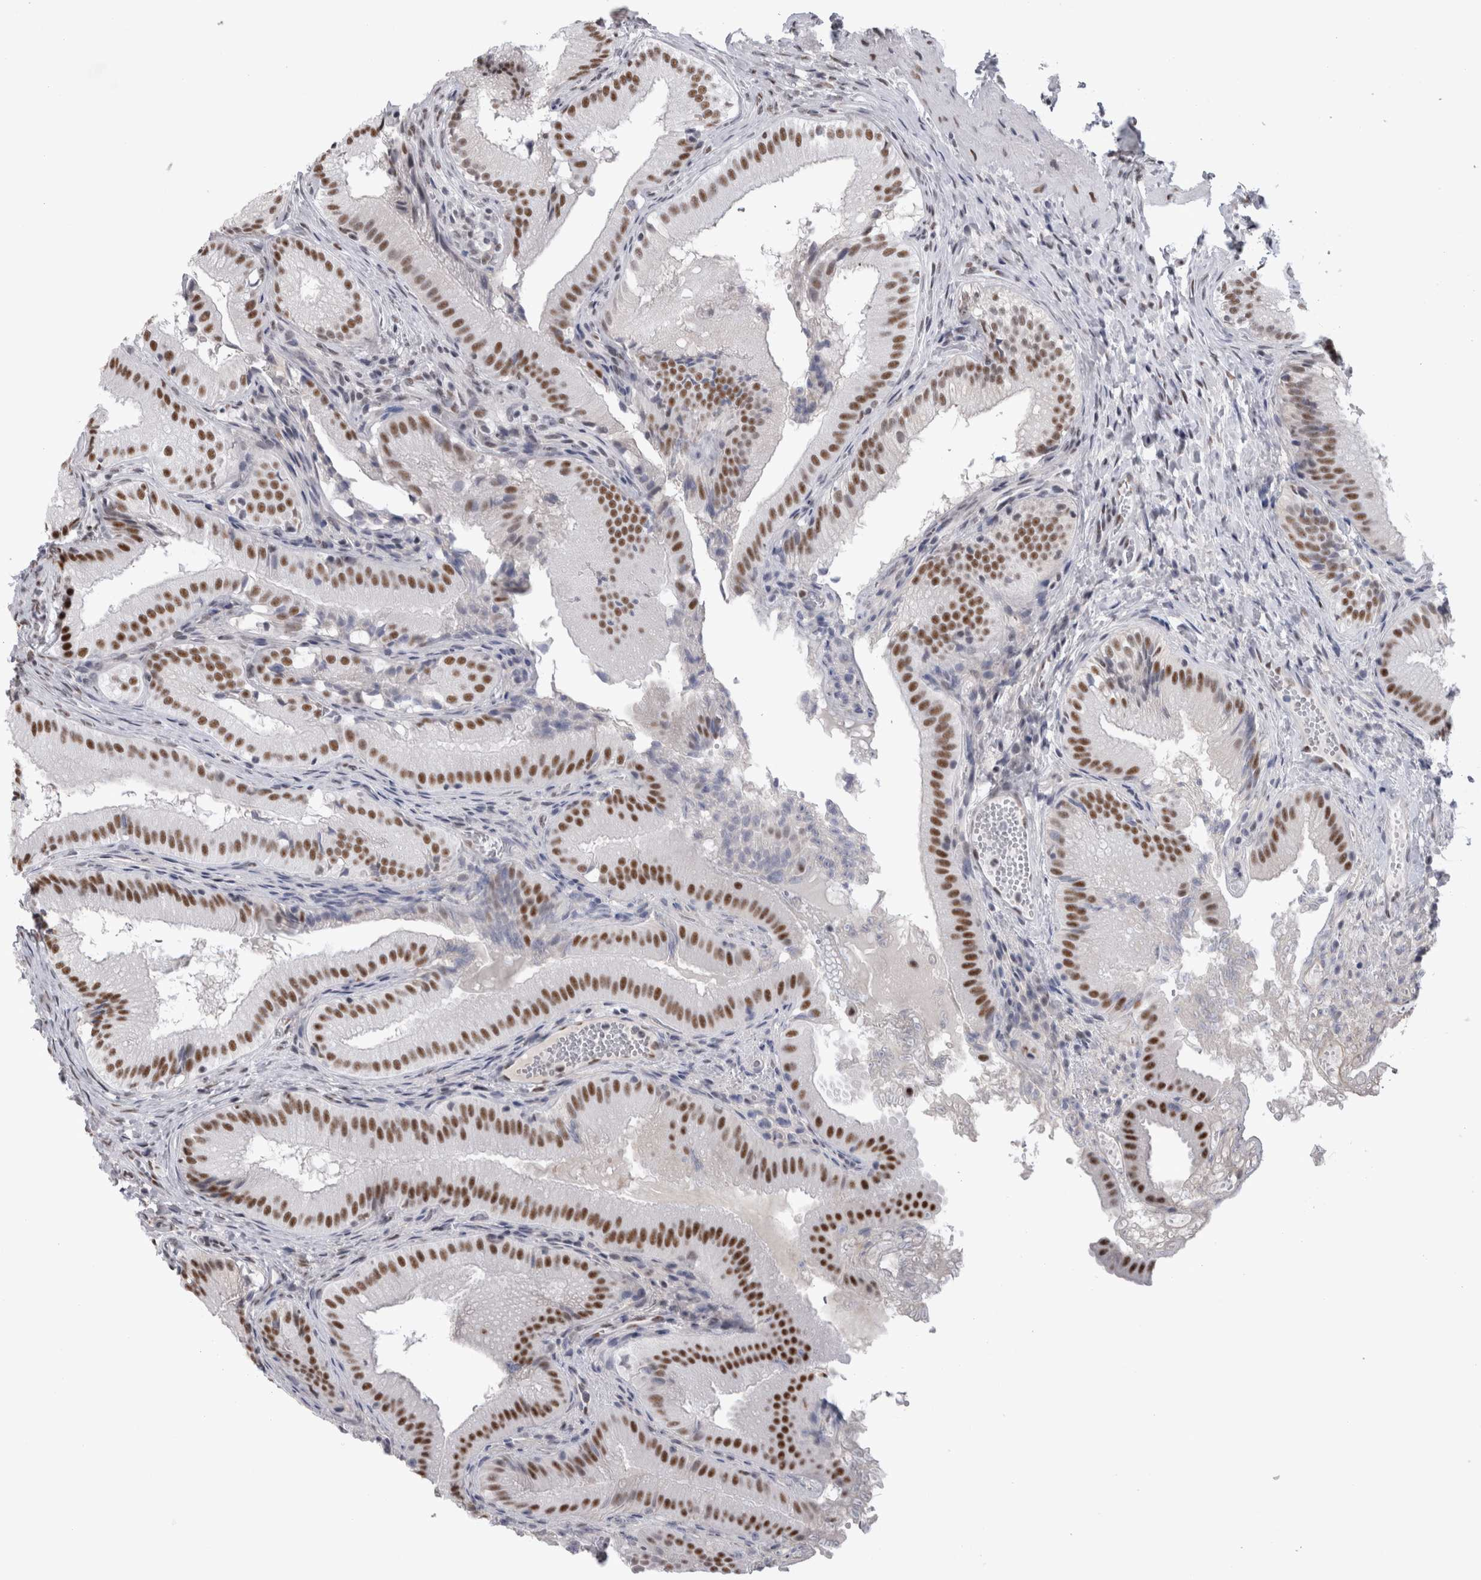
{"staining": {"intensity": "strong", "quantity": ">75%", "location": "nuclear"}, "tissue": "gallbladder", "cell_type": "Glandular cells", "image_type": "normal", "snomed": [{"axis": "morphology", "description": "Normal tissue, NOS"}, {"axis": "topography", "description": "Gallbladder"}], "caption": "An immunohistochemistry (IHC) histopathology image of normal tissue is shown. Protein staining in brown highlights strong nuclear positivity in gallbladder within glandular cells.", "gene": "API5", "patient": {"sex": "female", "age": 30}}